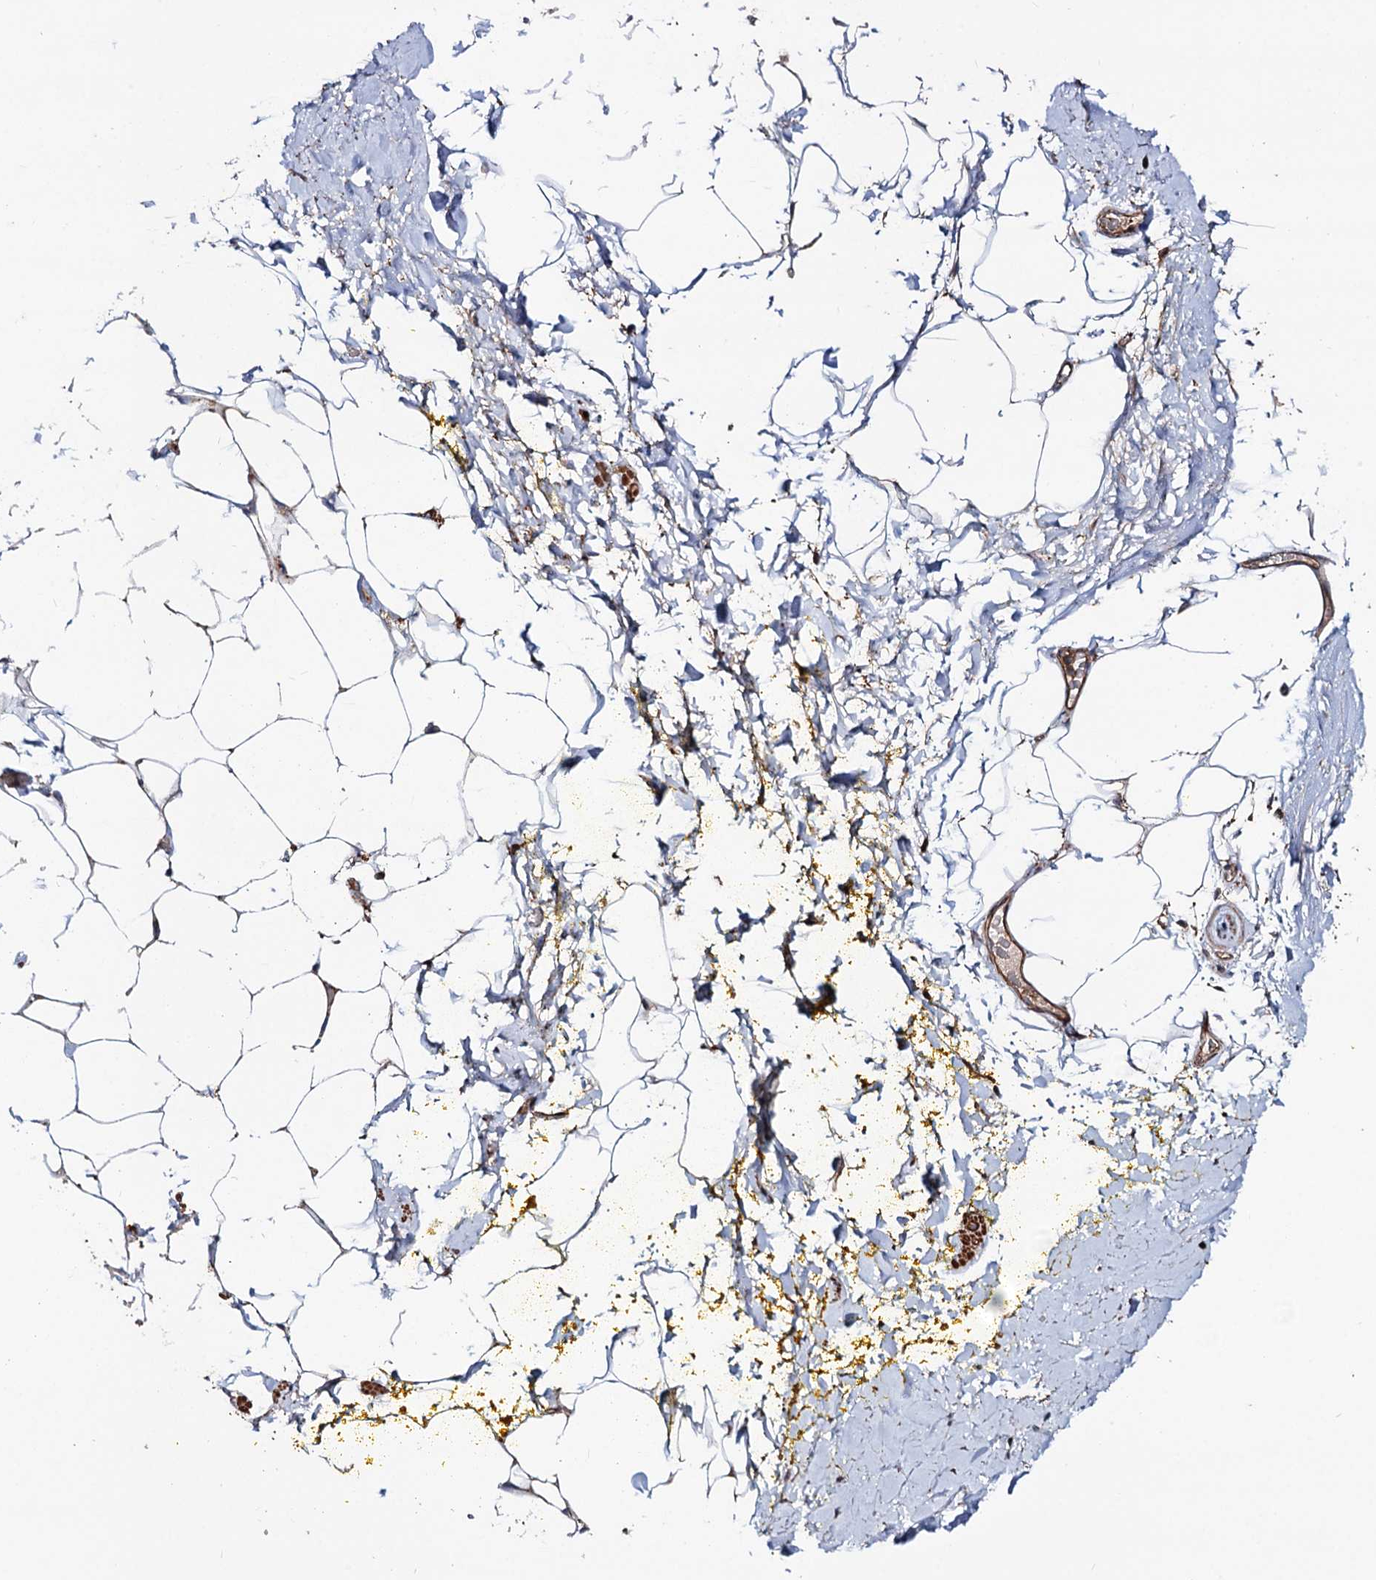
{"staining": {"intensity": "weak", "quantity": "<25%", "location": "cytoplasmic/membranous"}, "tissue": "adipose tissue", "cell_type": "Adipocytes", "image_type": "normal", "snomed": [{"axis": "morphology", "description": "Normal tissue, NOS"}, {"axis": "morphology", "description": "Adenocarcinoma, Low grade"}, {"axis": "topography", "description": "Prostate"}, {"axis": "topography", "description": "Peripheral nerve tissue"}], "caption": "IHC histopathology image of benign adipose tissue: adipose tissue stained with DAB (3,3'-diaminobenzidine) shows no significant protein staining in adipocytes. Brightfield microscopy of IHC stained with DAB (3,3'-diaminobenzidine) (brown) and hematoxylin (blue), captured at high magnification.", "gene": "GRIP1", "patient": {"sex": "male", "age": 63}}